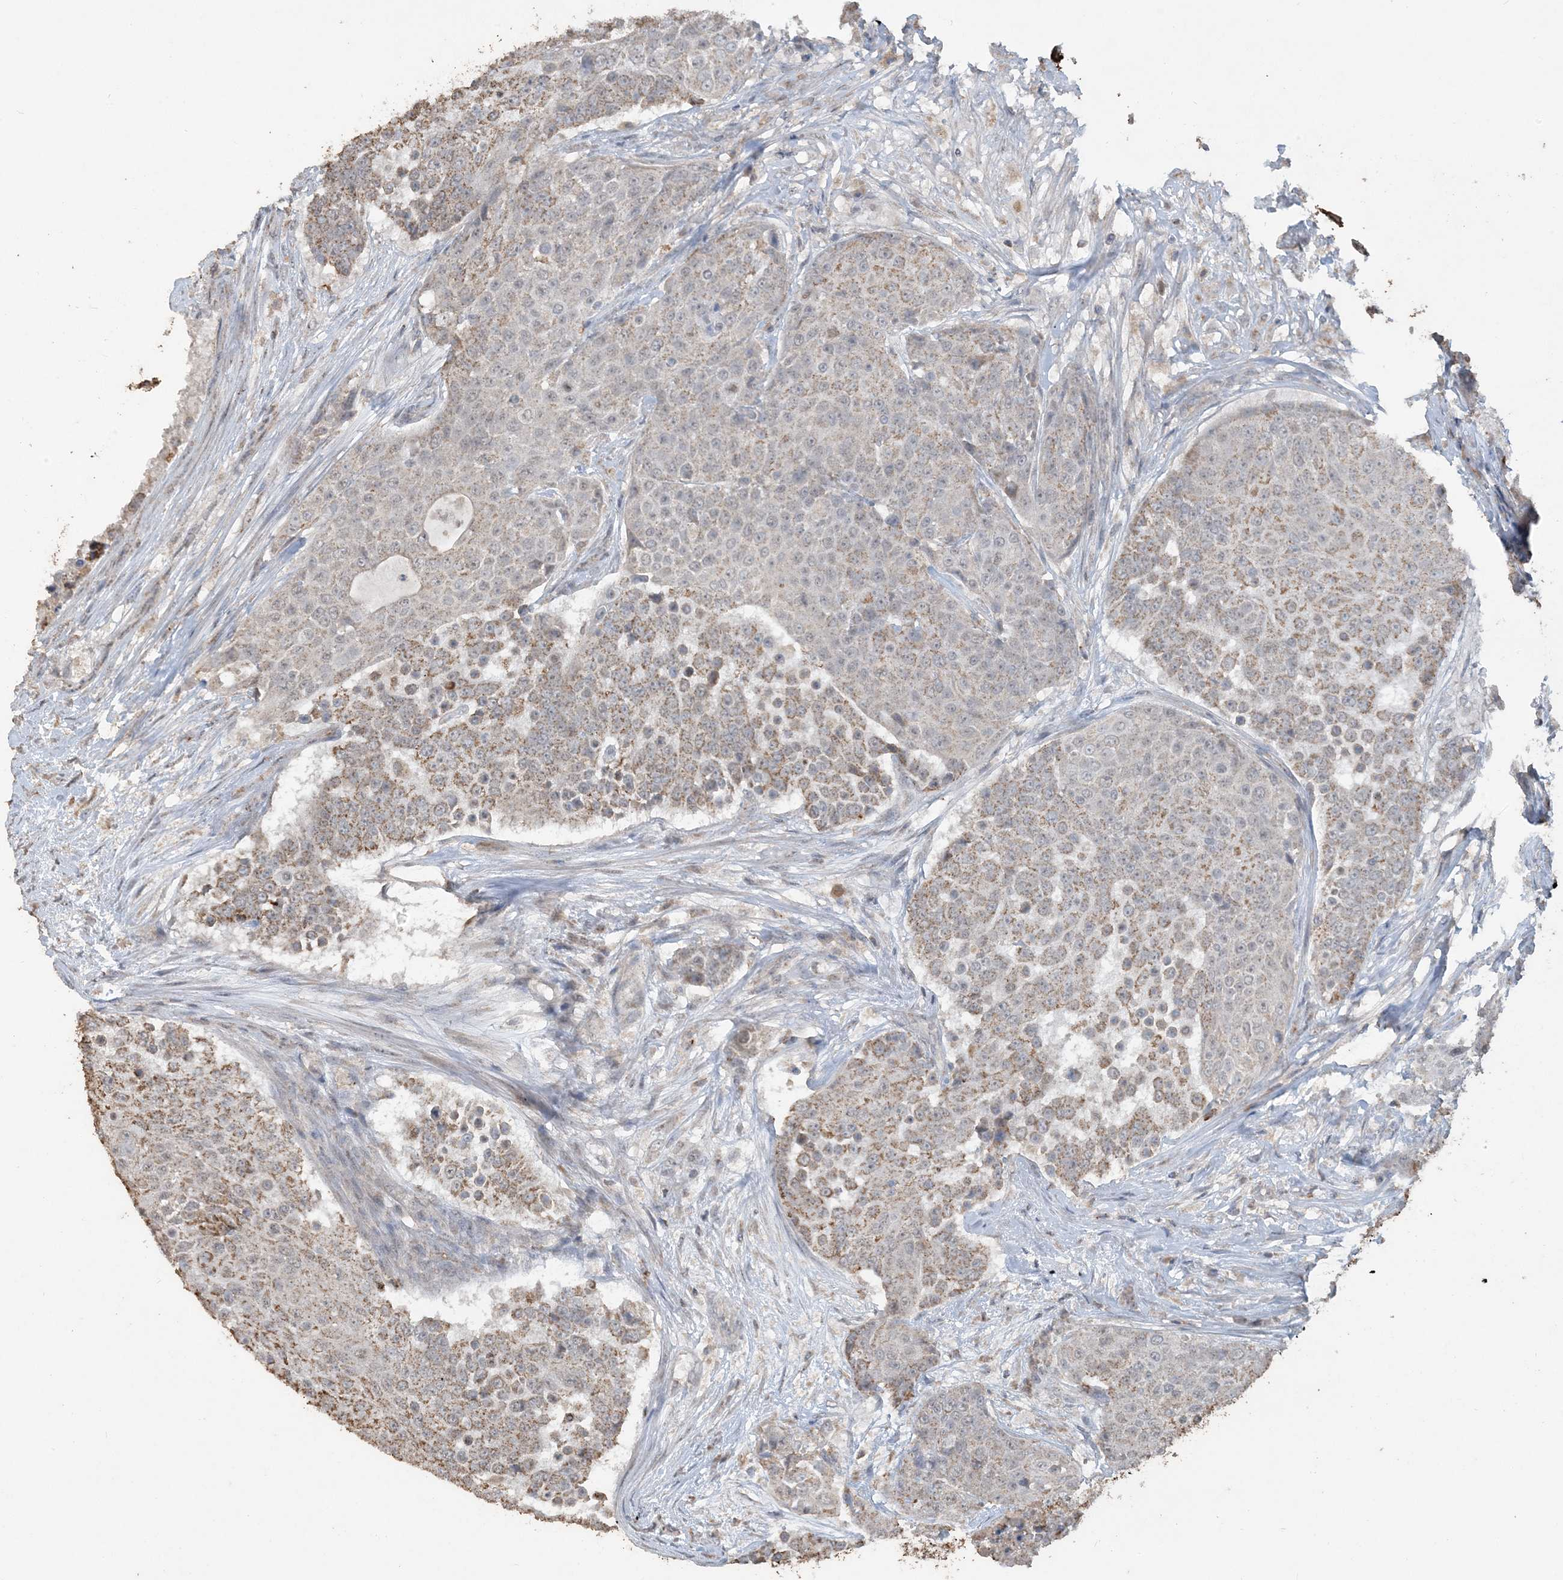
{"staining": {"intensity": "moderate", "quantity": ">75%", "location": "cytoplasmic/membranous"}, "tissue": "urothelial cancer", "cell_type": "Tumor cells", "image_type": "cancer", "snomed": [{"axis": "morphology", "description": "Urothelial carcinoma, High grade"}, {"axis": "topography", "description": "Urinary bladder"}], "caption": "About >75% of tumor cells in human urothelial cancer demonstrate moderate cytoplasmic/membranous protein expression as visualized by brown immunohistochemical staining.", "gene": "SFMBT2", "patient": {"sex": "female", "age": 63}}